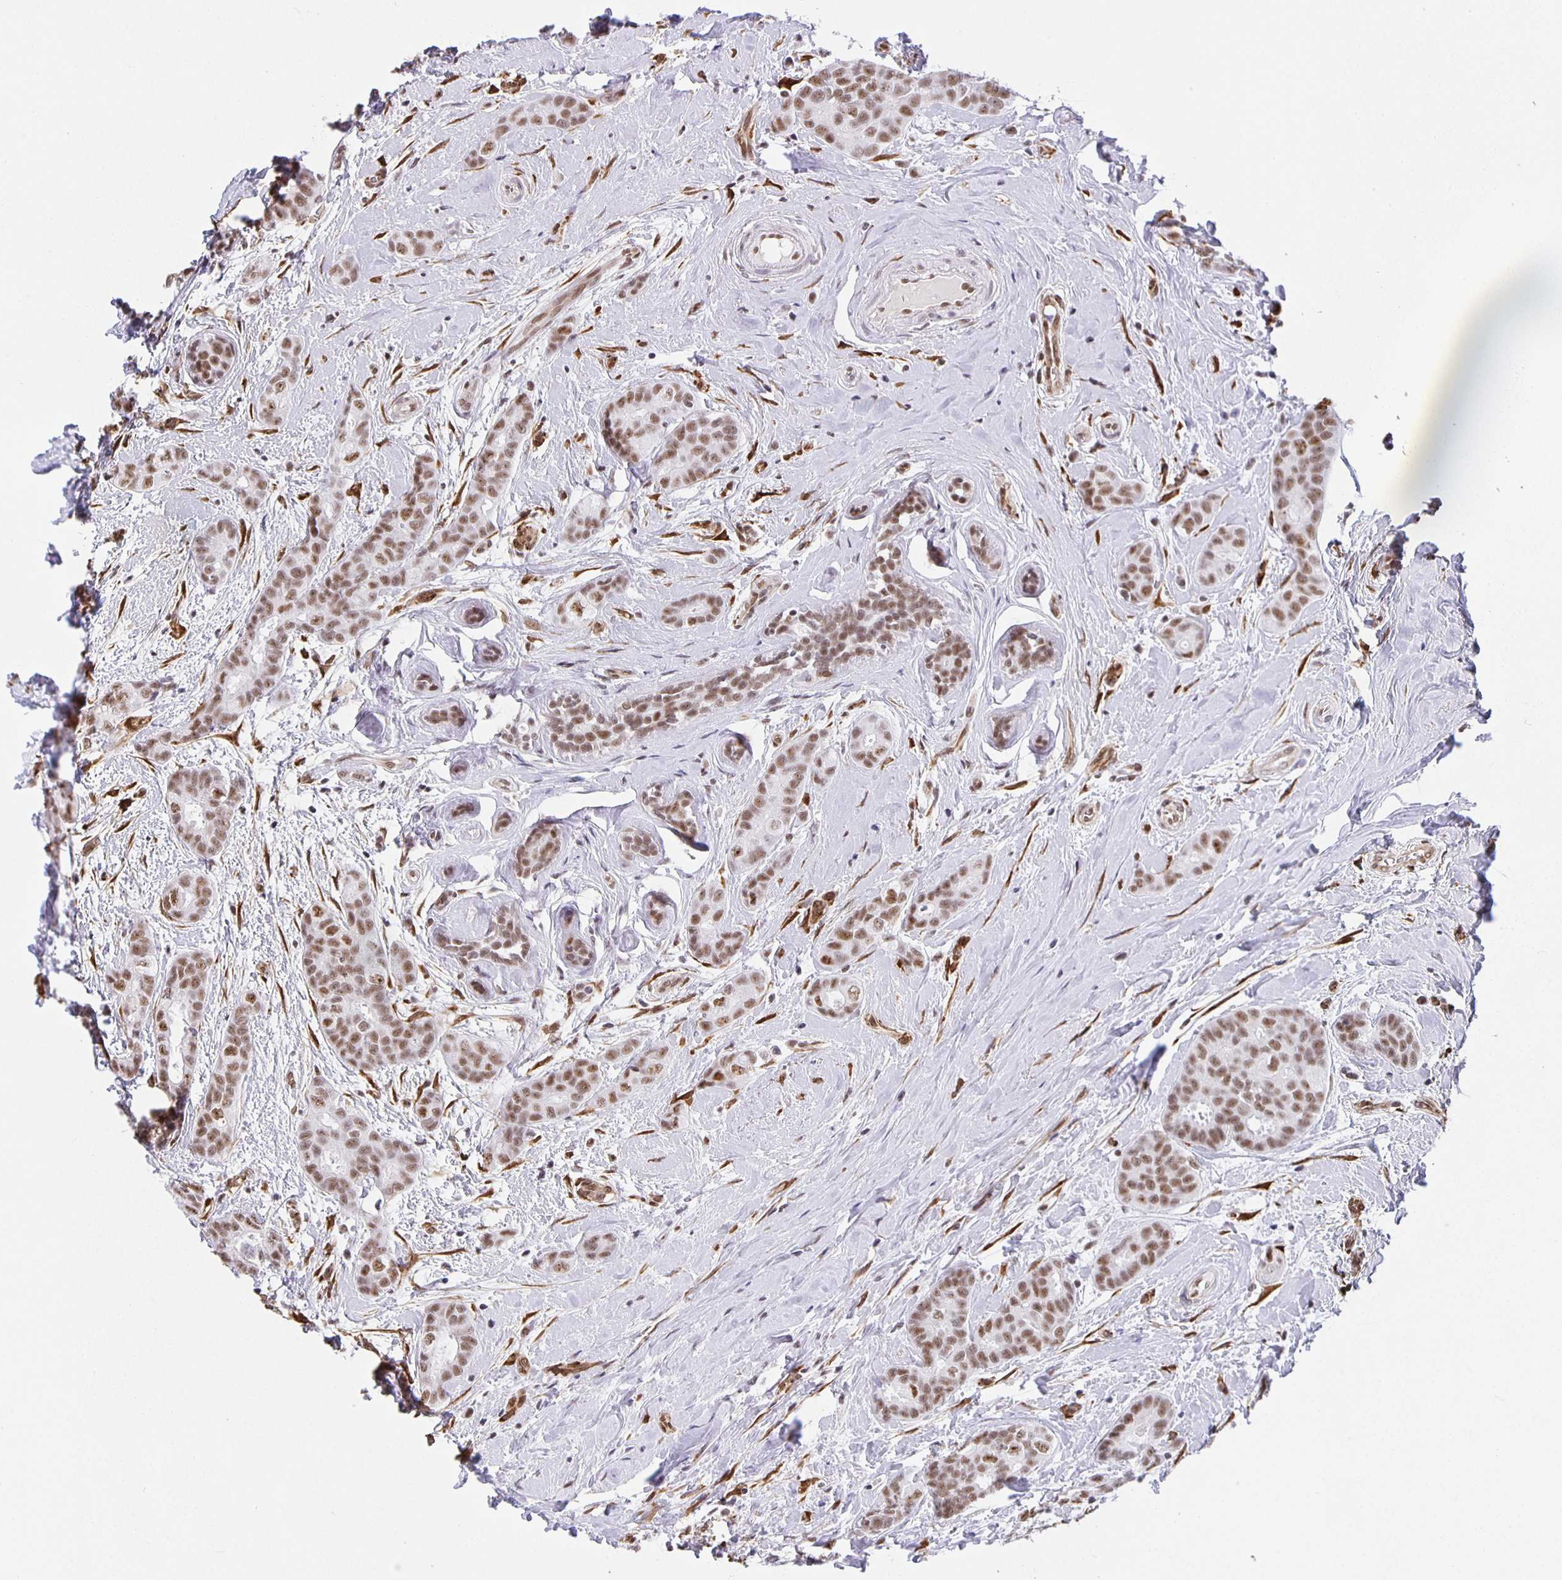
{"staining": {"intensity": "moderate", "quantity": ">75%", "location": "nuclear"}, "tissue": "breast cancer", "cell_type": "Tumor cells", "image_type": "cancer", "snomed": [{"axis": "morphology", "description": "Duct carcinoma"}, {"axis": "topography", "description": "Breast"}], "caption": "High-magnification brightfield microscopy of breast infiltrating ductal carcinoma stained with DAB (3,3'-diaminobenzidine) (brown) and counterstained with hematoxylin (blue). tumor cells exhibit moderate nuclear staining is appreciated in about>75% of cells.", "gene": "ZRANB2", "patient": {"sex": "female", "age": 45}}